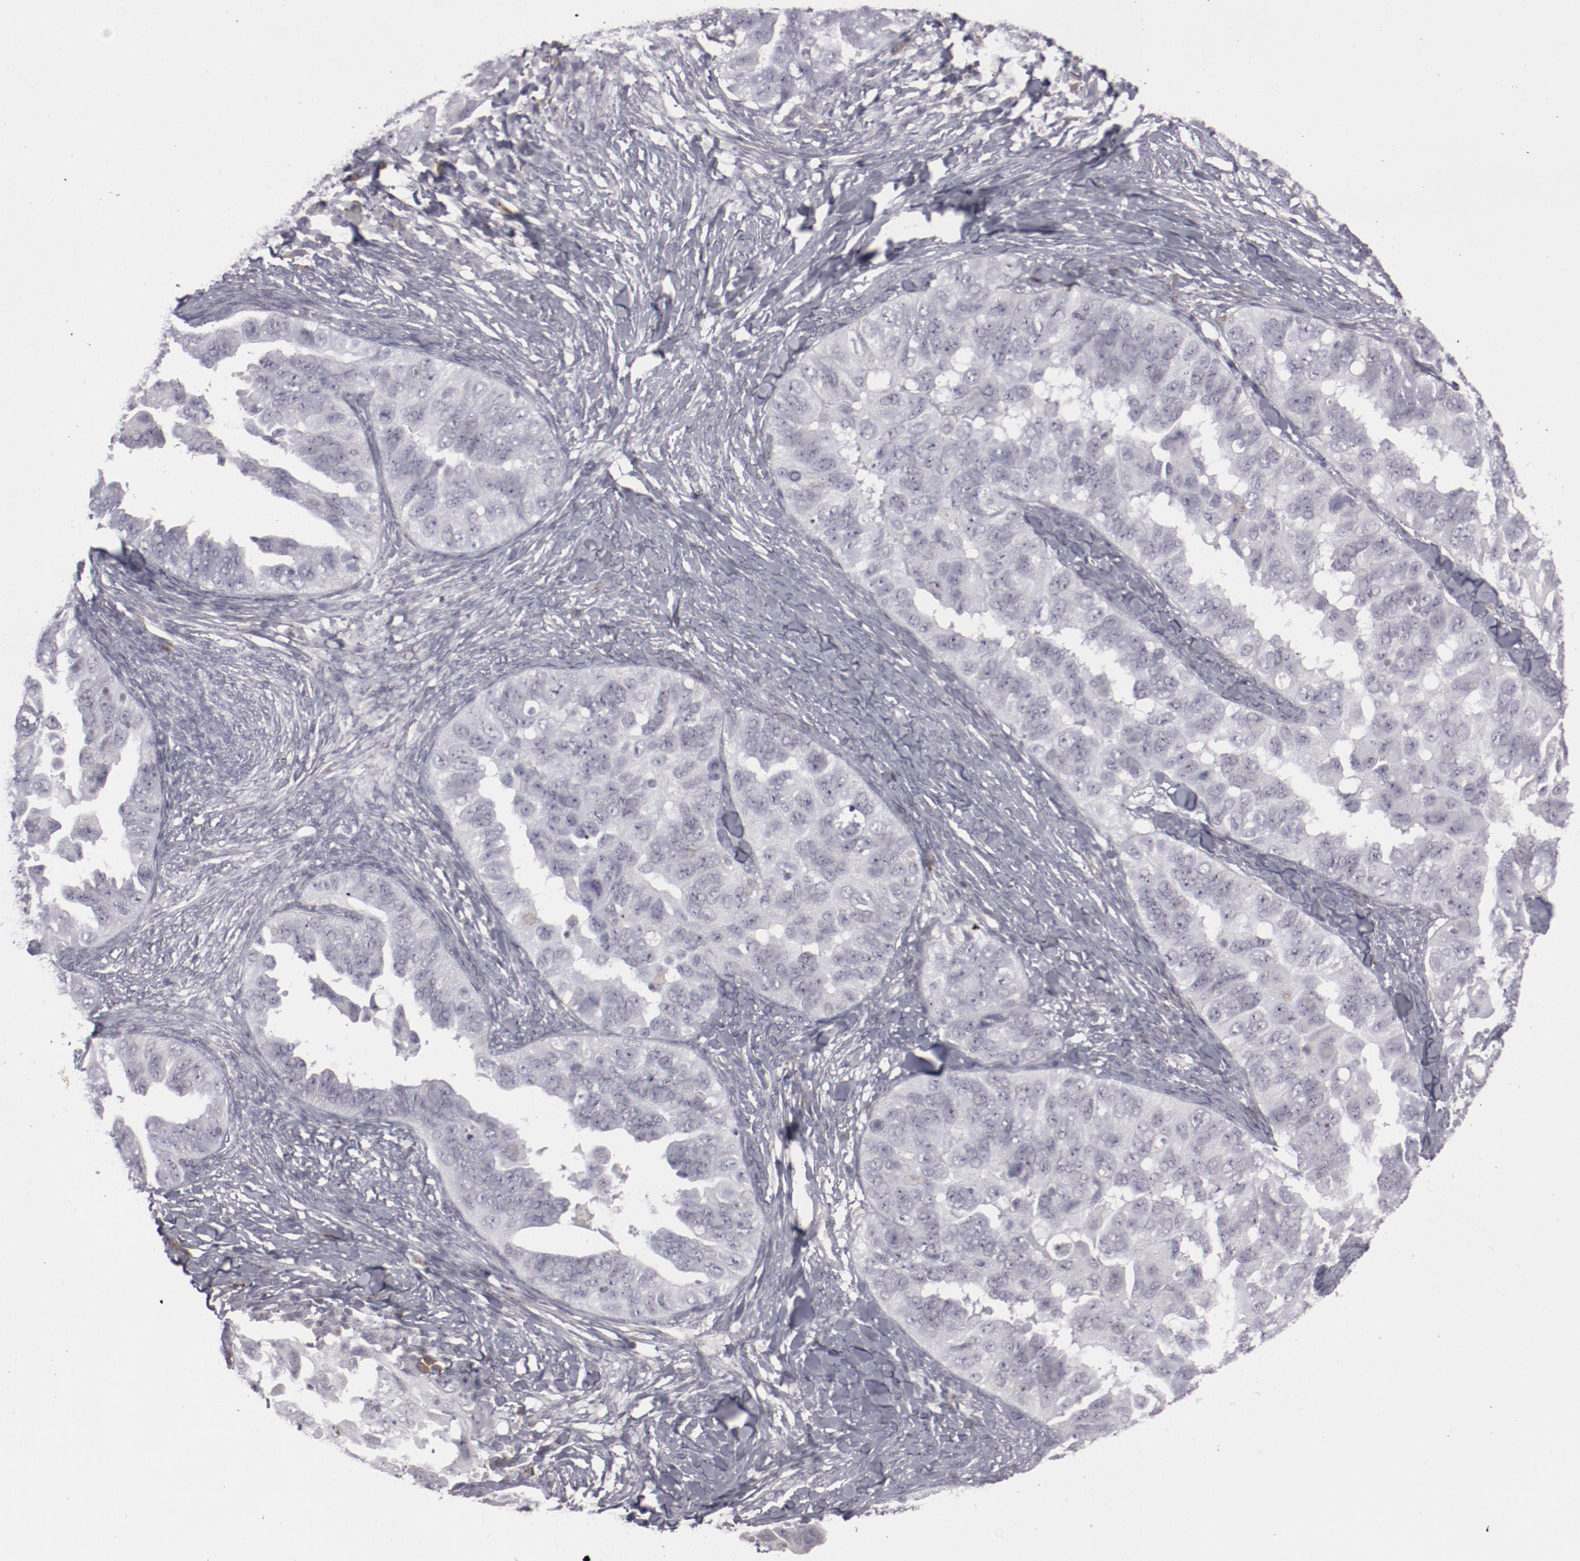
{"staining": {"intensity": "negative", "quantity": "none", "location": "none"}, "tissue": "ovarian cancer", "cell_type": "Tumor cells", "image_type": "cancer", "snomed": [{"axis": "morphology", "description": "Cystadenocarcinoma, serous, NOS"}, {"axis": "topography", "description": "Ovary"}], "caption": "A micrograph of human ovarian serous cystadenocarcinoma is negative for staining in tumor cells.", "gene": "LEF1", "patient": {"sex": "female", "age": 82}}